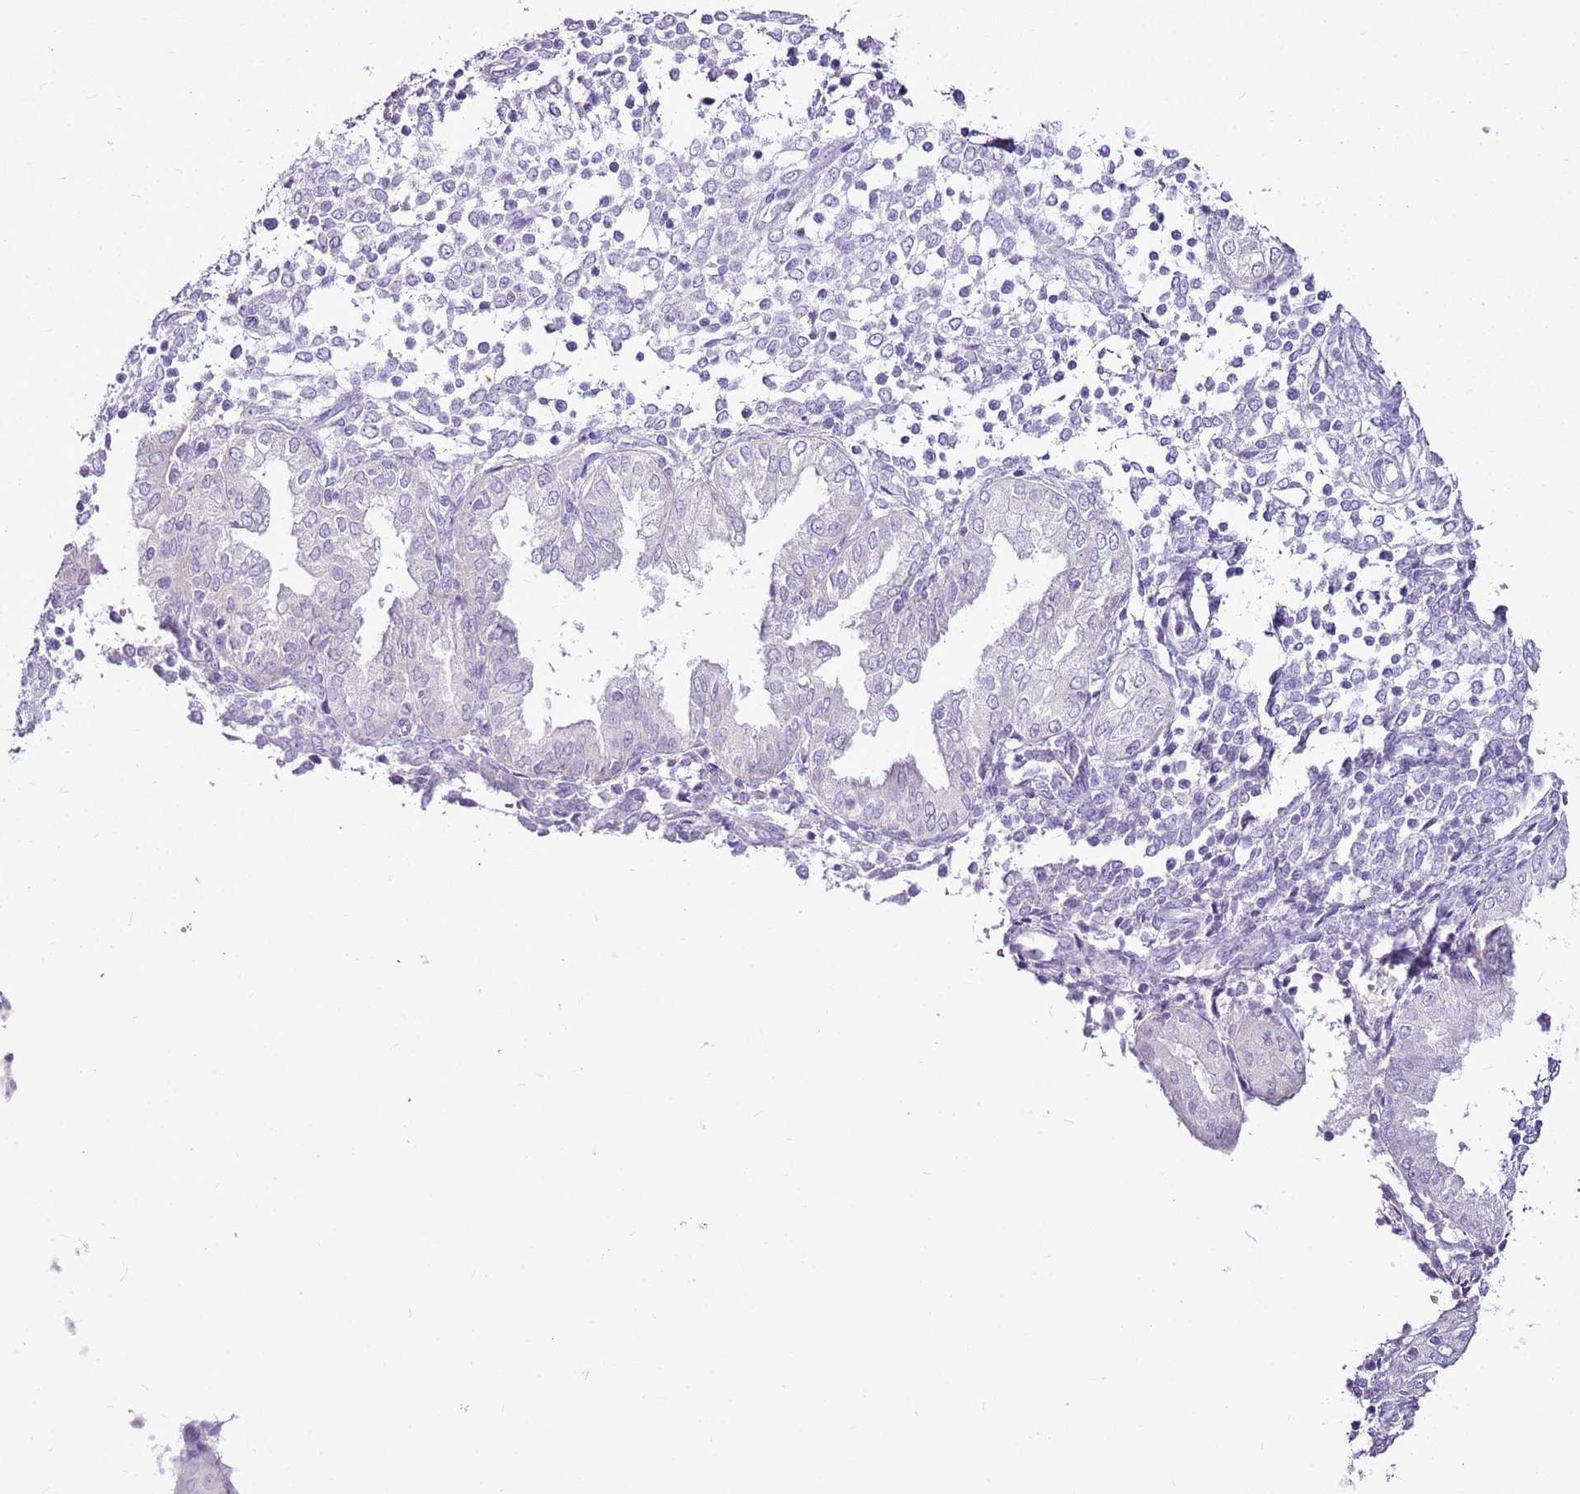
{"staining": {"intensity": "negative", "quantity": "none", "location": "none"}, "tissue": "endometrium", "cell_type": "Cells in endometrial stroma", "image_type": "normal", "snomed": [{"axis": "morphology", "description": "Normal tissue, NOS"}, {"axis": "topography", "description": "Endometrium"}], "caption": "Human endometrium stained for a protein using immunohistochemistry exhibits no expression in cells in endometrial stroma.", "gene": "CNFN", "patient": {"sex": "female", "age": 53}}